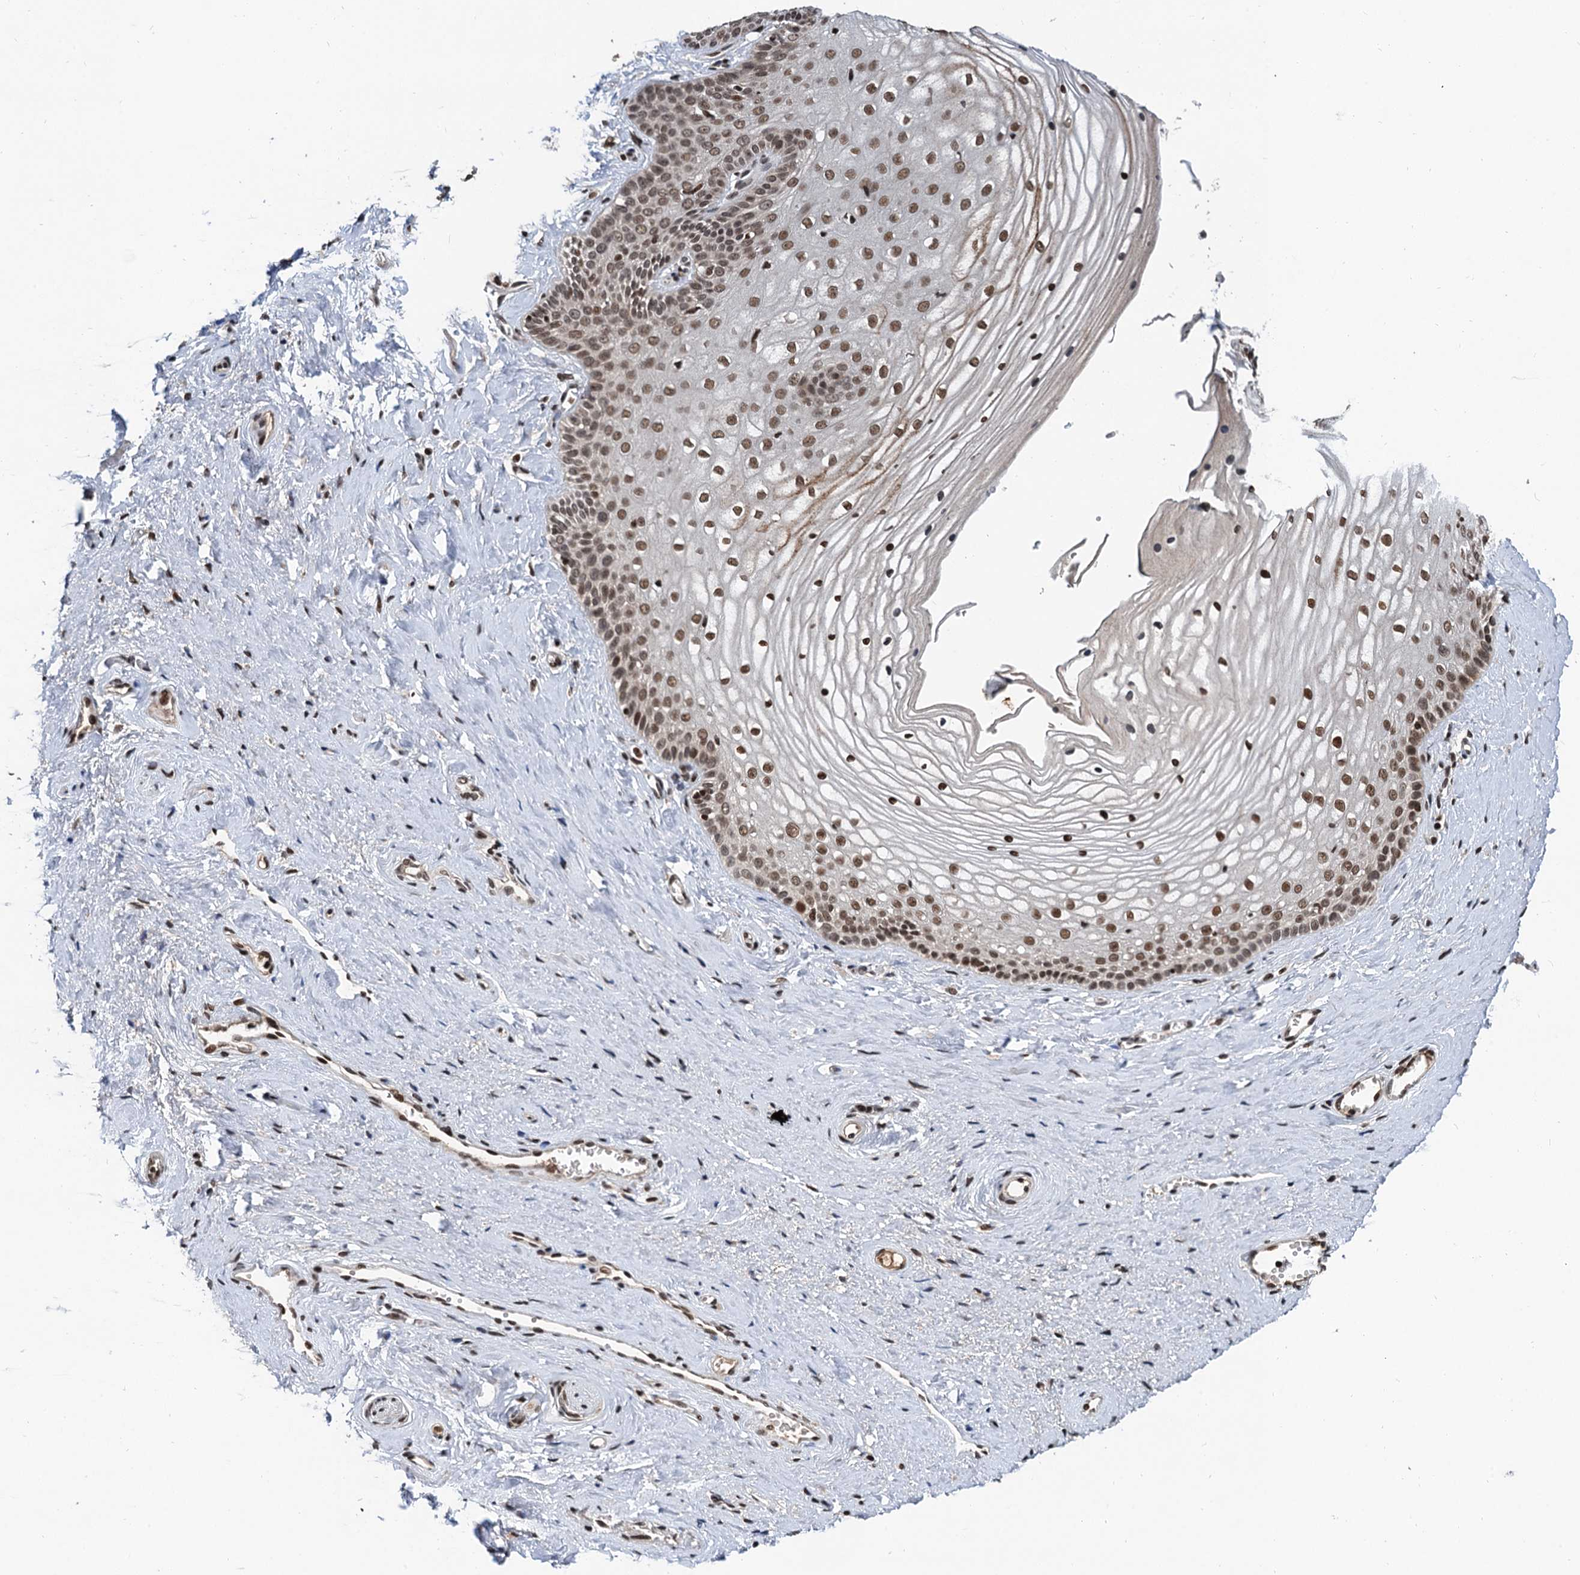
{"staining": {"intensity": "moderate", "quantity": ">75%", "location": "nuclear"}, "tissue": "vagina", "cell_type": "Squamous epithelial cells", "image_type": "normal", "snomed": [{"axis": "morphology", "description": "Normal tissue, NOS"}, {"axis": "topography", "description": "Vagina"}, {"axis": "topography", "description": "Cervix"}], "caption": "Protein expression analysis of benign vagina reveals moderate nuclear positivity in approximately >75% of squamous epithelial cells.", "gene": "FAM217B", "patient": {"sex": "female", "age": 40}}